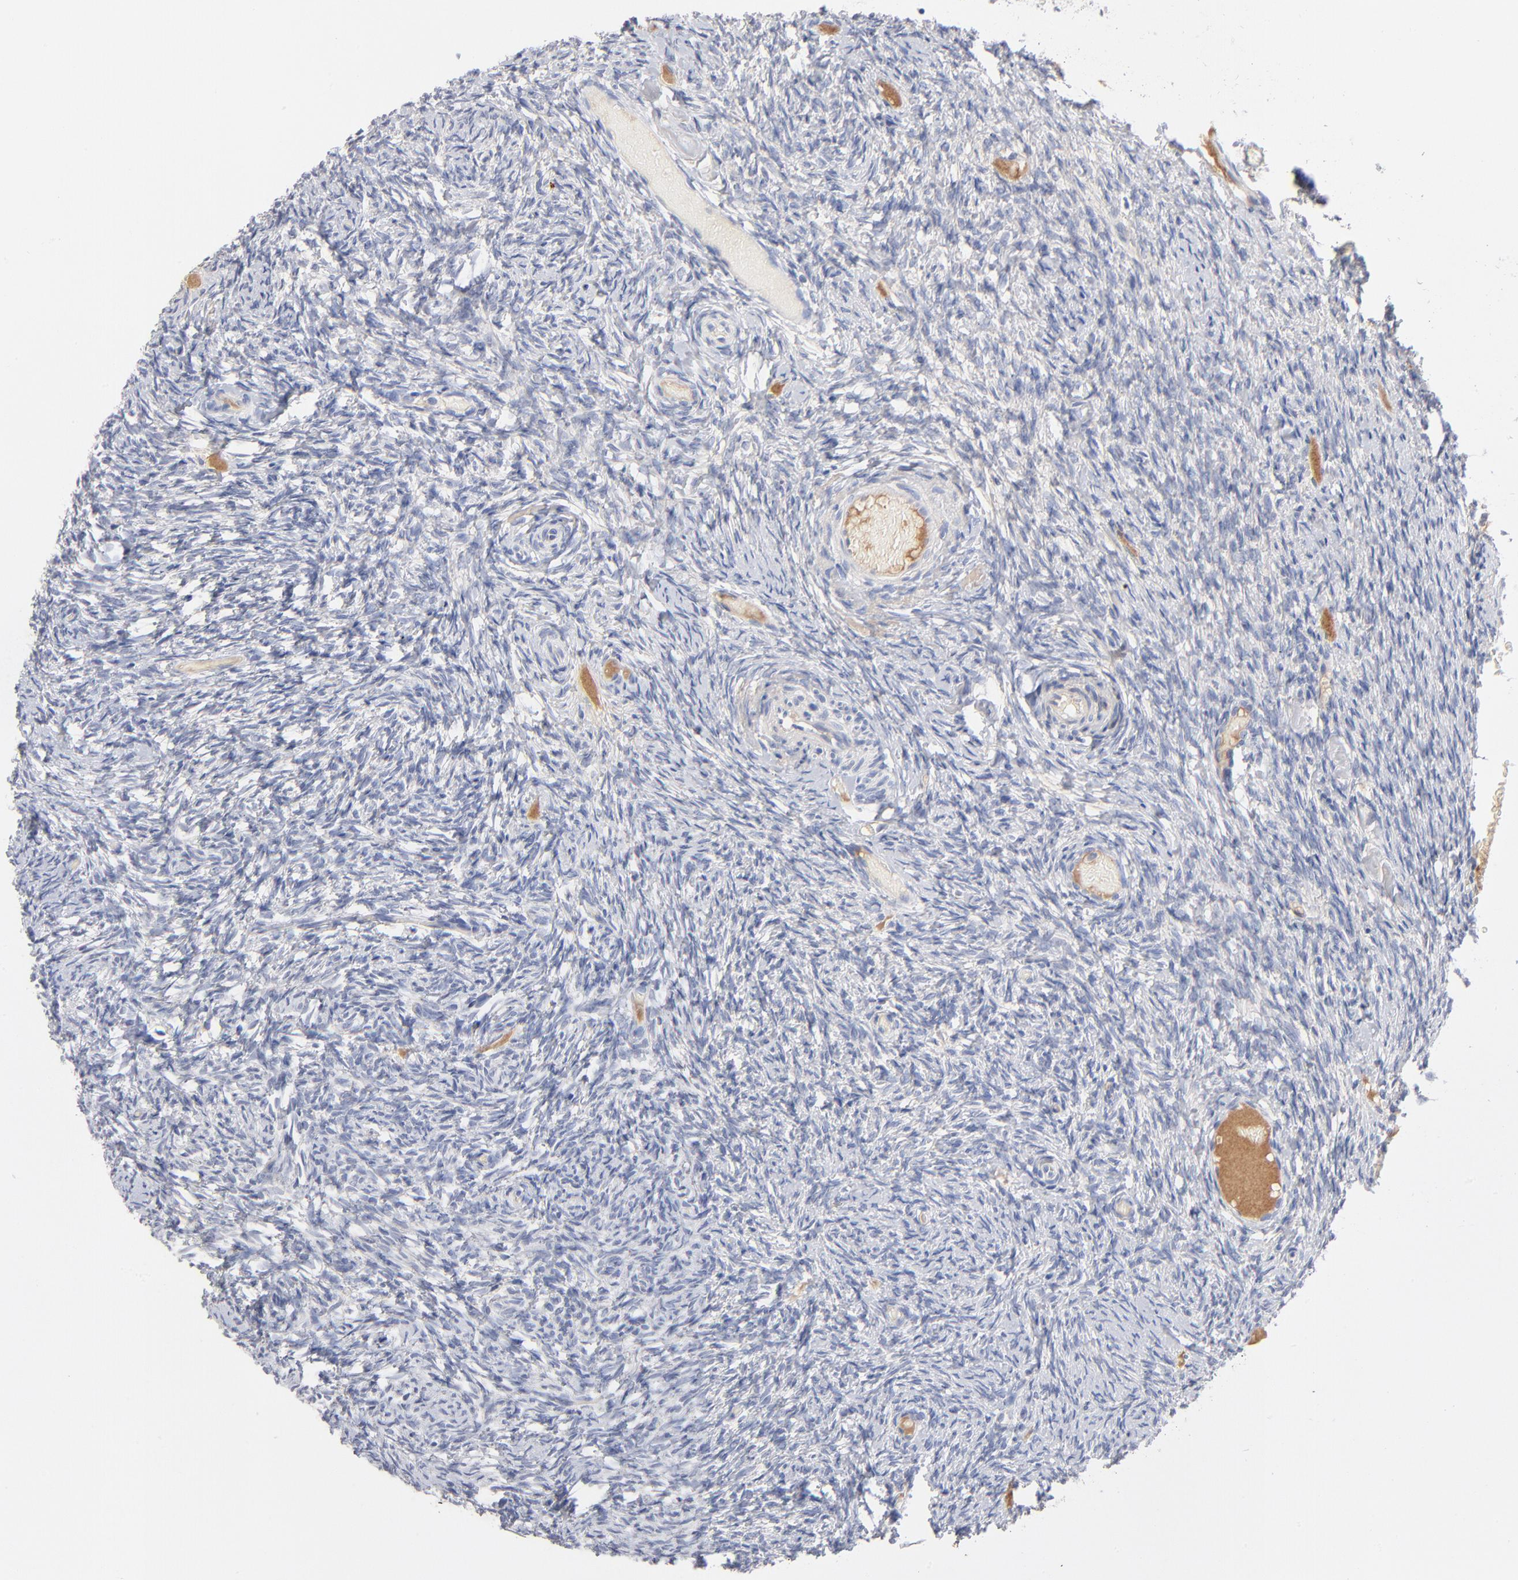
{"staining": {"intensity": "negative", "quantity": "none", "location": "none"}, "tissue": "ovary", "cell_type": "Ovarian stroma cells", "image_type": "normal", "snomed": [{"axis": "morphology", "description": "Normal tissue, NOS"}, {"axis": "topography", "description": "Ovary"}], "caption": "IHC photomicrograph of benign ovary stained for a protein (brown), which shows no positivity in ovarian stroma cells. The staining is performed using DAB brown chromogen with nuclei counter-stained in using hematoxylin.", "gene": "F12", "patient": {"sex": "female", "age": 60}}